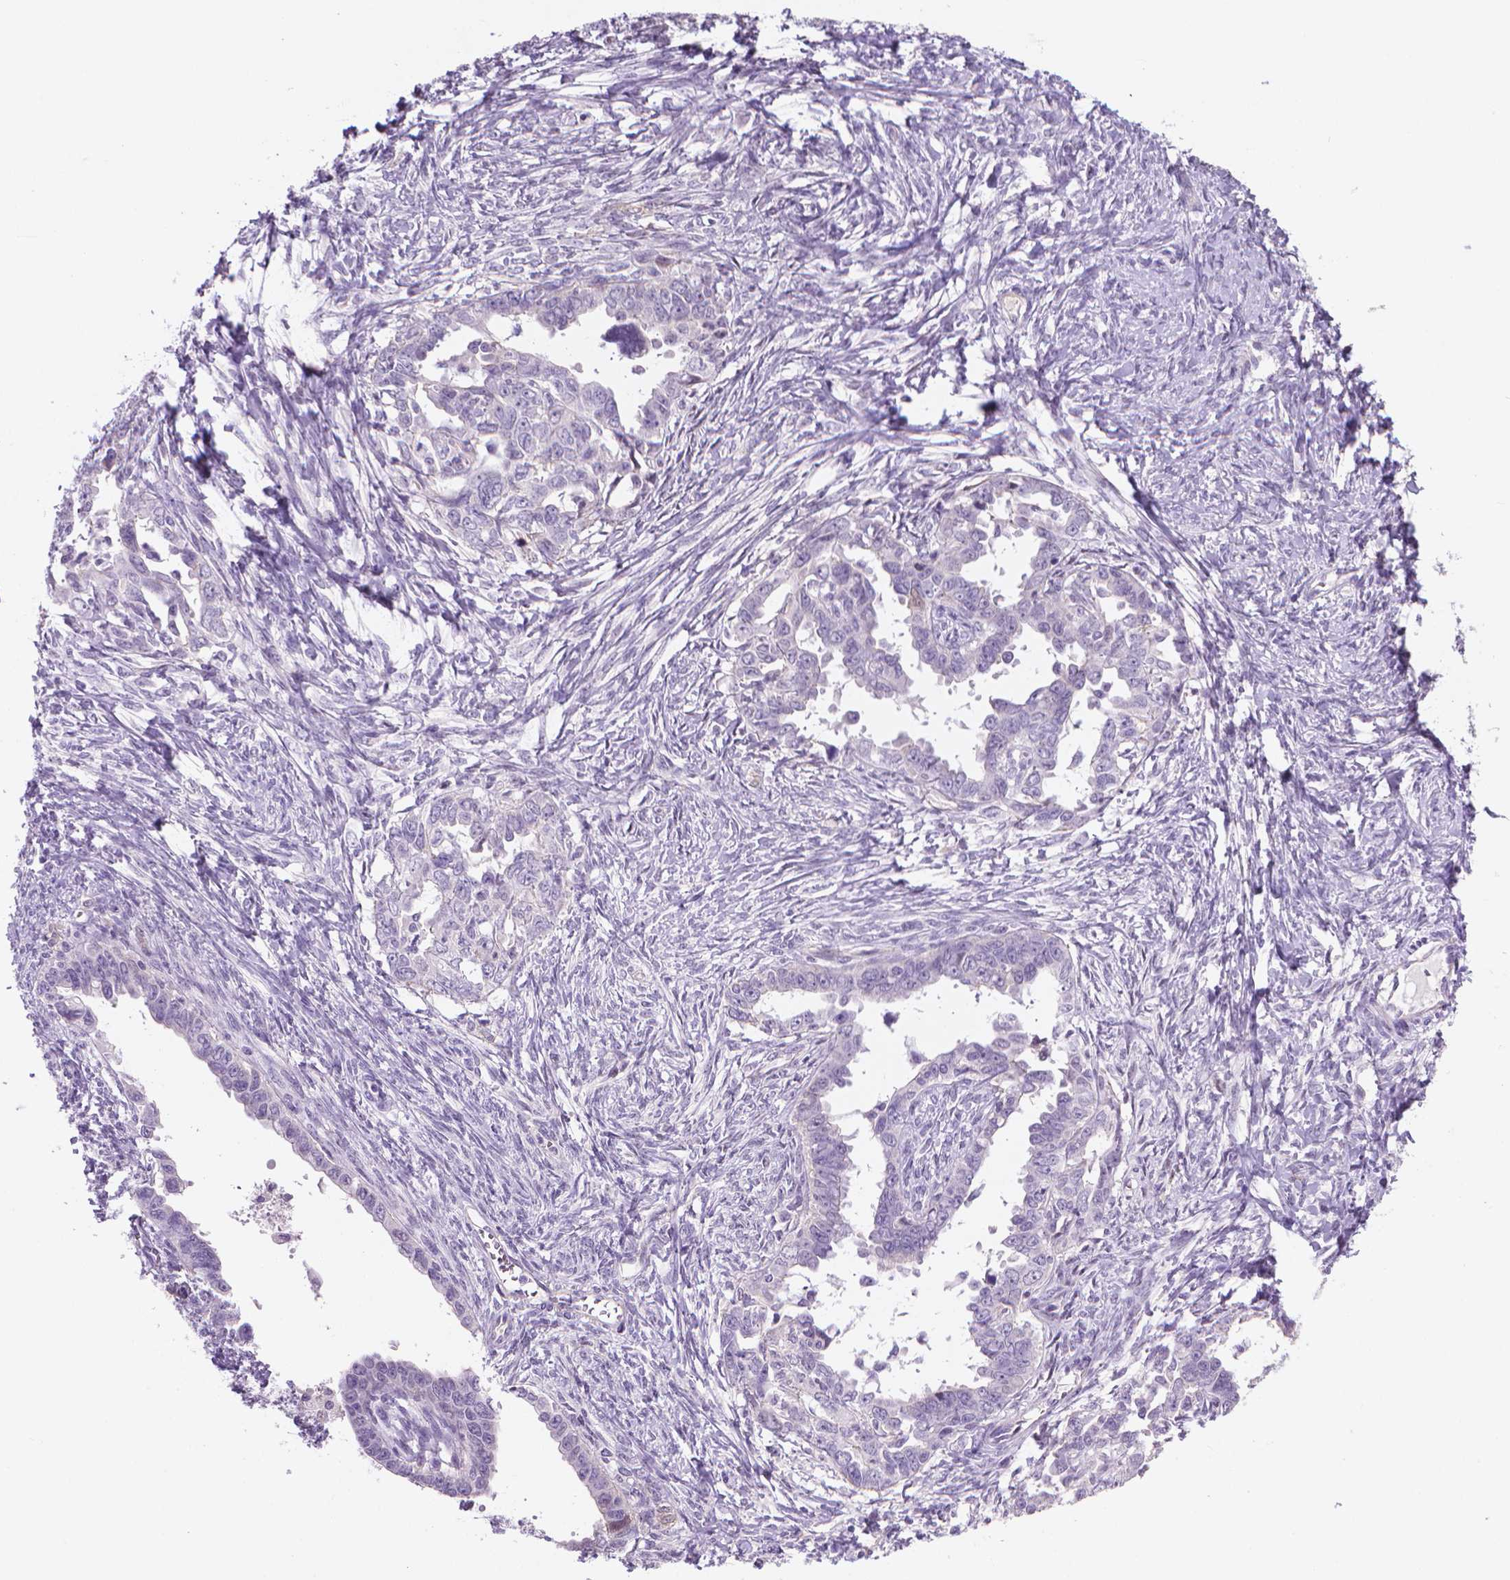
{"staining": {"intensity": "negative", "quantity": "none", "location": "none"}, "tissue": "ovarian cancer", "cell_type": "Tumor cells", "image_type": "cancer", "snomed": [{"axis": "morphology", "description": "Cystadenocarcinoma, serous, NOS"}, {"axis": "topography", "description": "Ovary"}], "caption": "High magnification brightfield microscopy of ovarian cancer (serous cystadenocarcinoma) stained with DAB (brown) and counterstained with hematoxylin (blue): tumor cells show no significant staining.", "gene": "CLXN", "patient": {"sex": "female", "age": 69}}